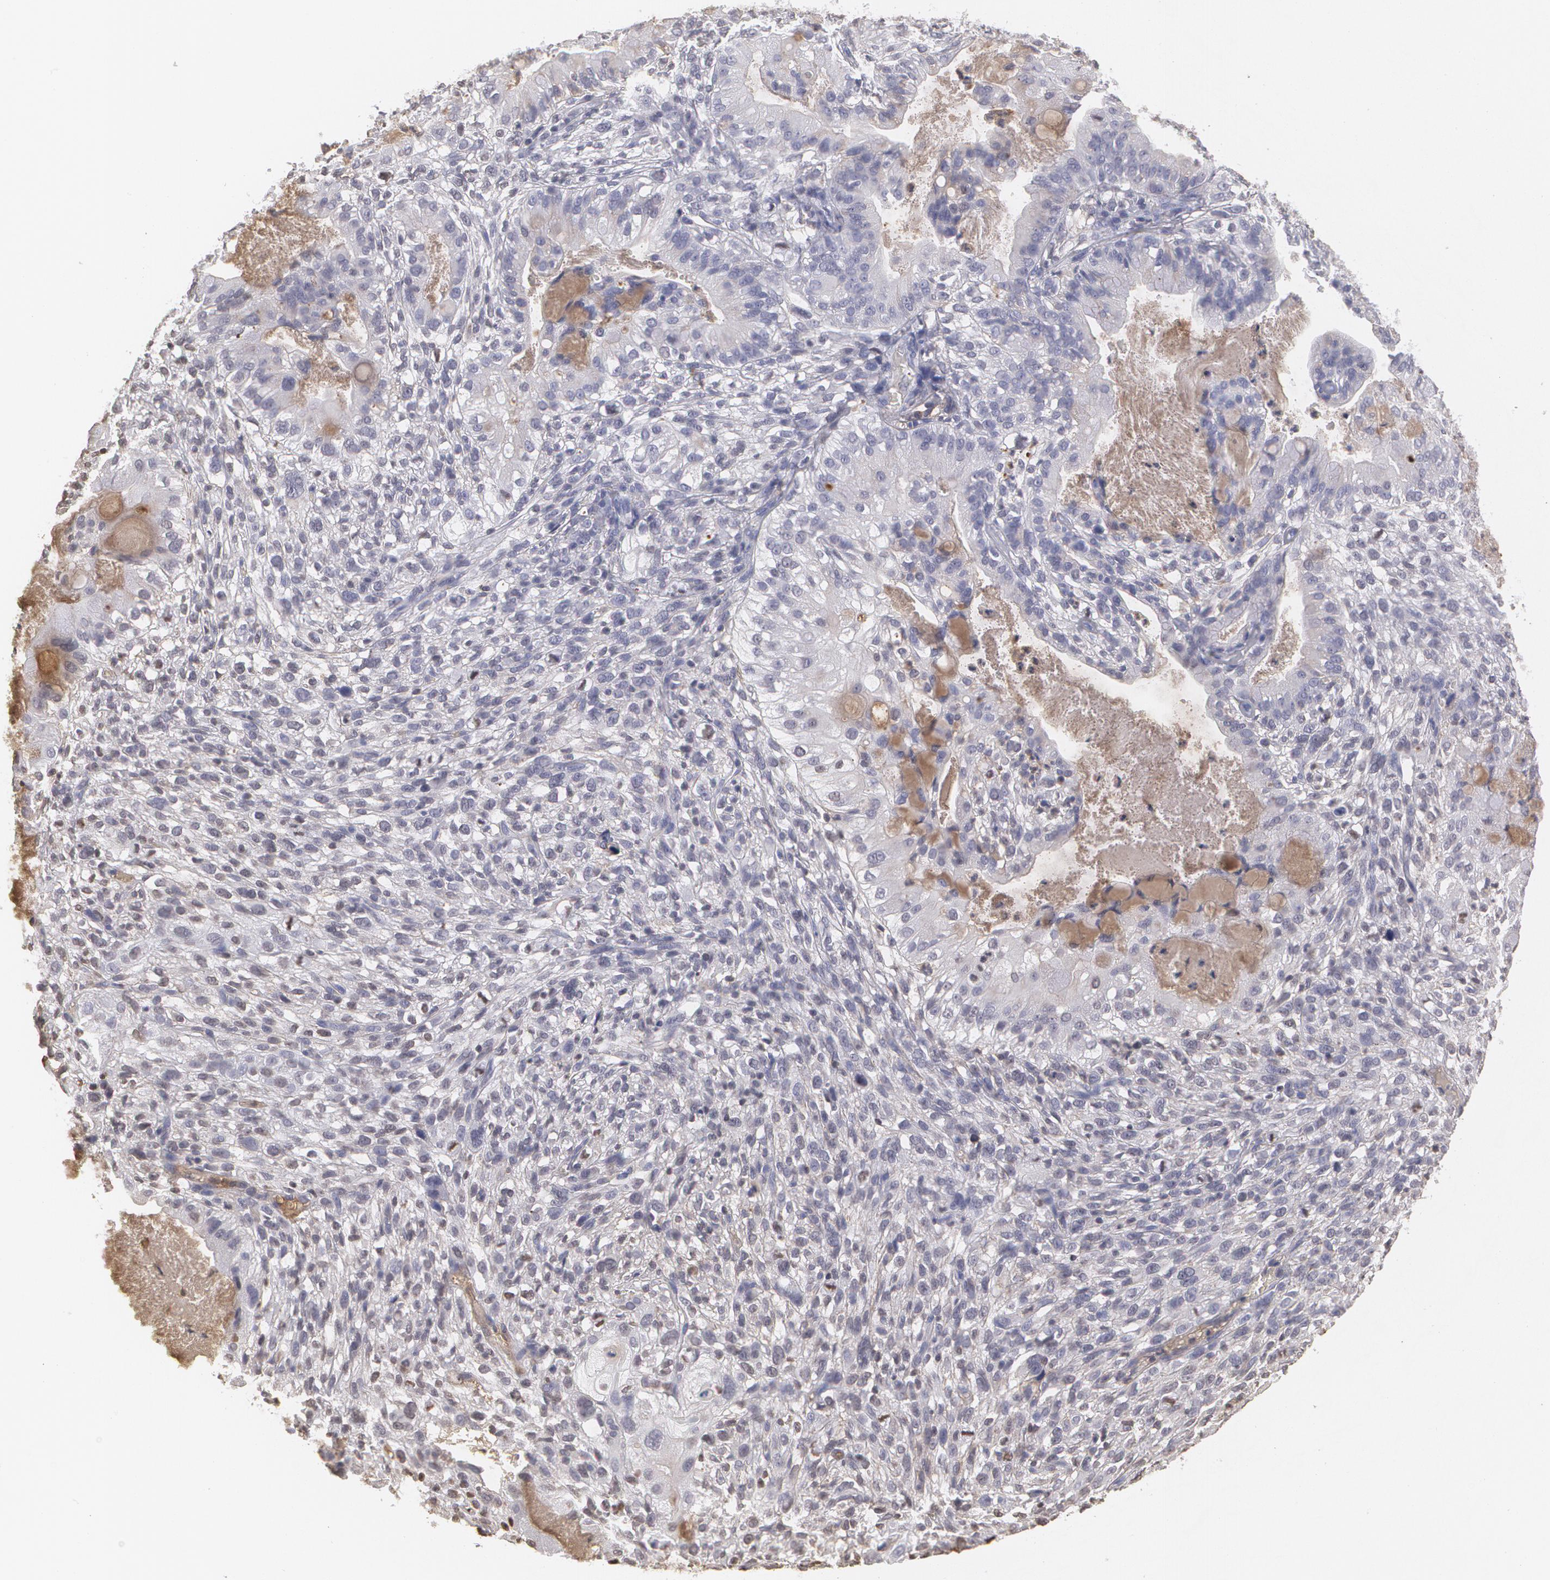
{"staining": {"intensity": "moderate", "quantity": "<25%", "location": "cytoplasmic/membranous"}, "tissue": "cervical cancer", "cell_type": "Tumor cells", "image_type": "cancer", "snomed": [{"axis": "morphology", "description": "Adenocarcinoma, NOS"}, {"axis": "topography", "description": "Cervix"}], "caption": "Cervical cancer stained for a protein (brown) displays moderate cytoplasmic/membranous positive expression in about <25% of tumor cells.", "gene": "SERPINA1", "patient": {"sex": "female", "age": 41}}